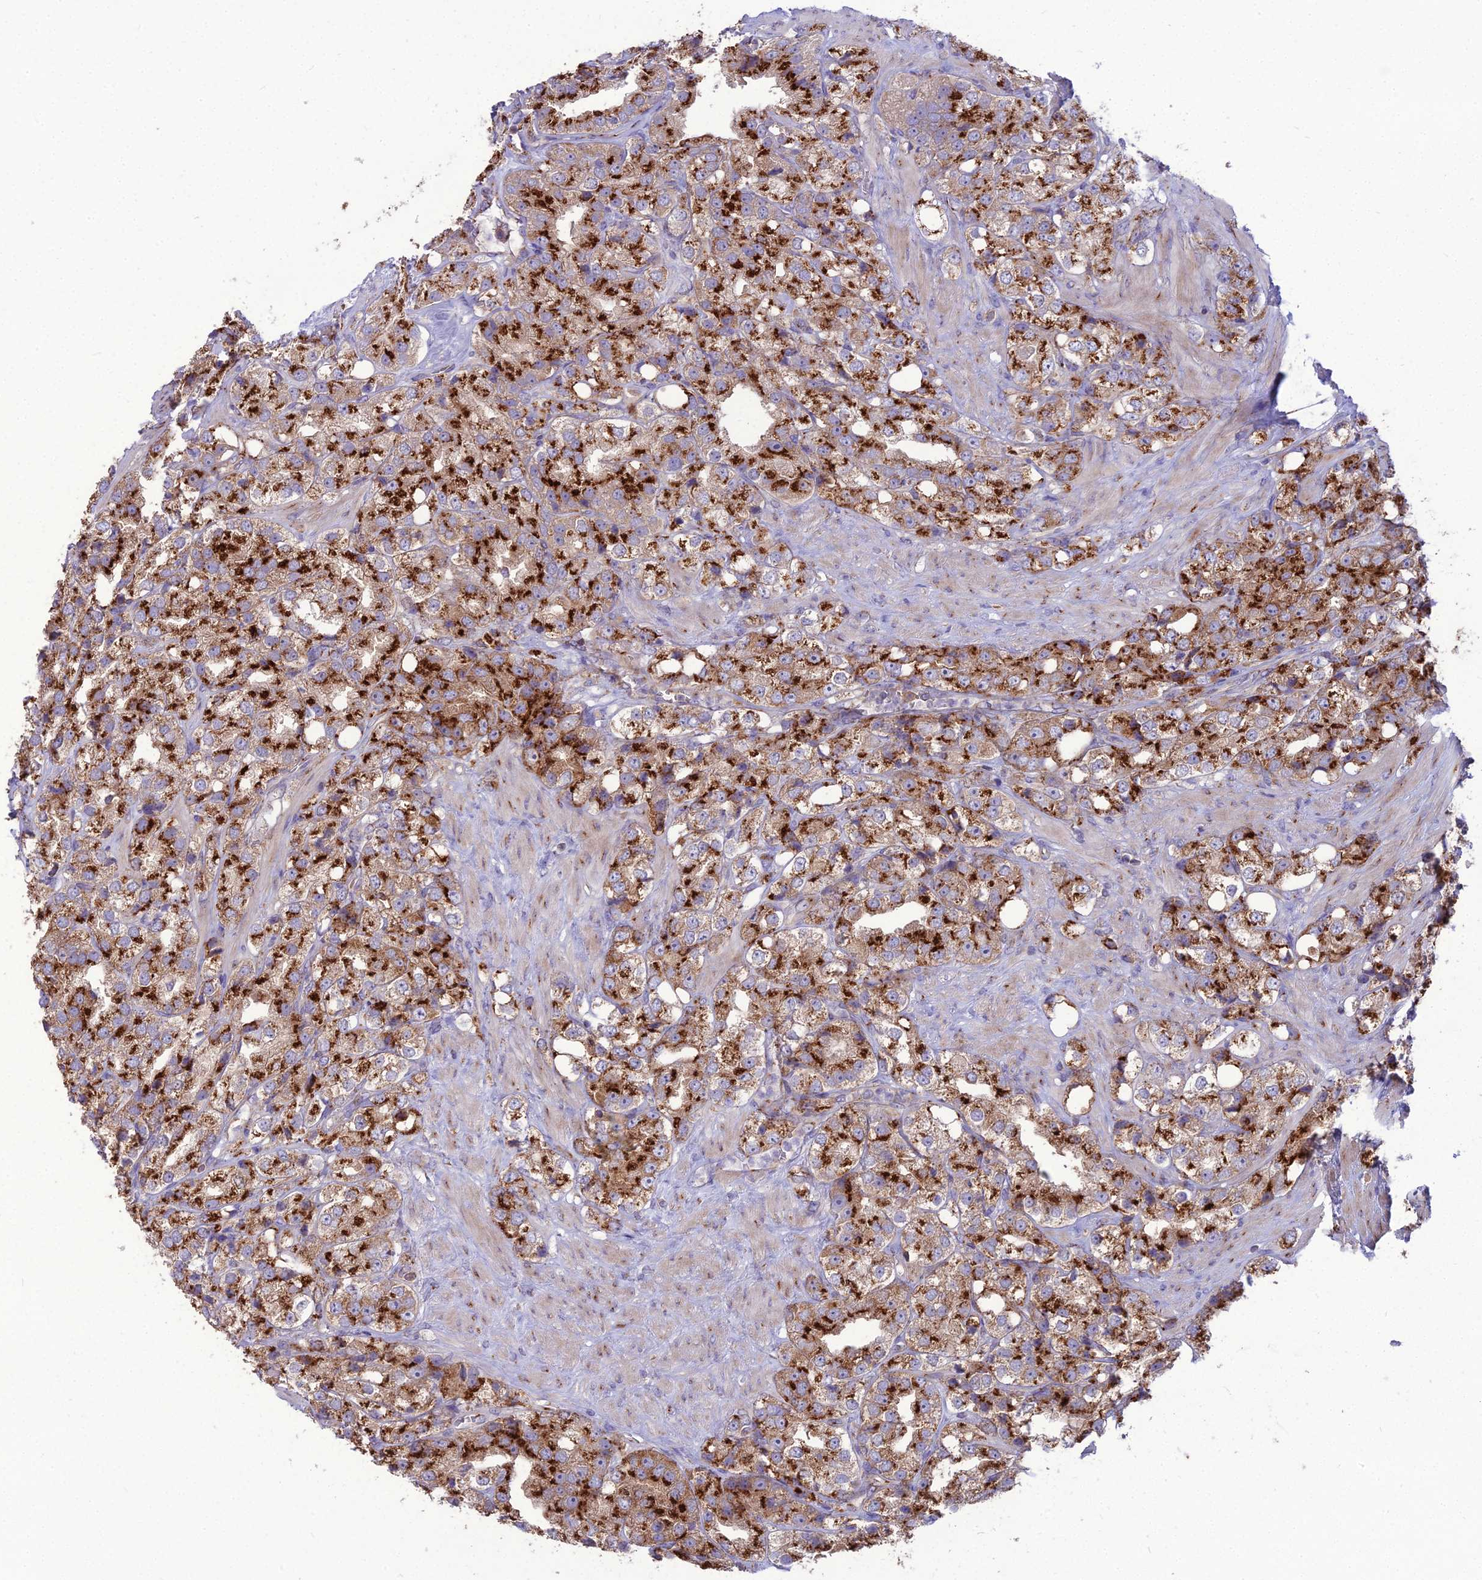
{"staining": {"intensity": "strong", "quantity": ">75%", "location": "cytoplasmic/membranous"}, "tissue": "prostate cancer", "cell_type": "Tumor cells", "image_type": "cancer", "snomed": [{"axis": "morphology", "description": "Adenocarcinoma, NOS"}, {"axis": "topography", "description": "Prostate"}], "caption": "This is an image of IHC staining of prostate cancer (adenocarcinoma), which shows strong positivity in the cytoplasmic/membranous of tumor cells.", "gene": "SPRYD7", "patient": {"sex": "male", "age": 79}}